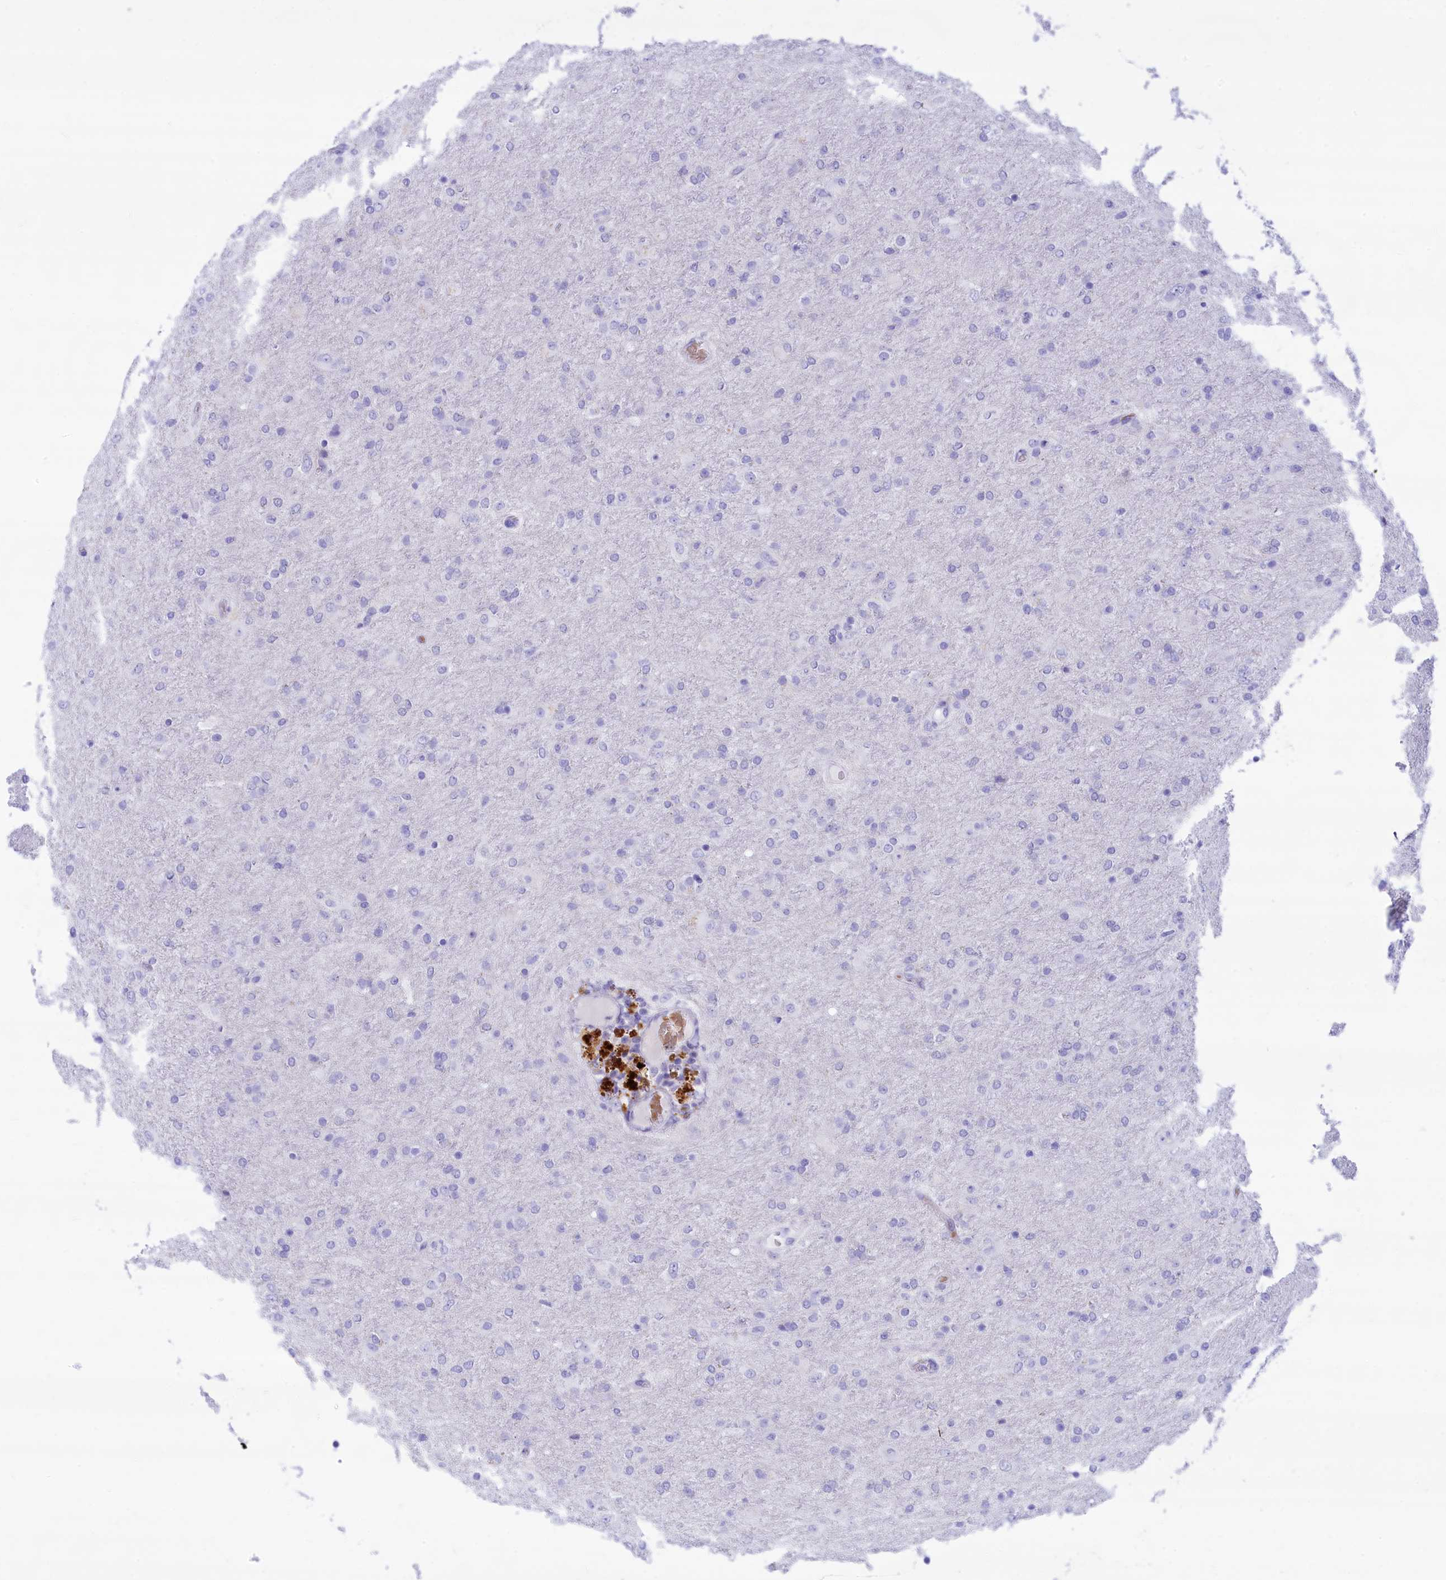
{"staining": {"intensity": "negative", "quantity": "none", "location": "none"}, "tissue": "glioma", "cell_type": "Tumor cells", "image_type": "cancer", "snomed": [{"axis": "morphology", "description": "Glioma, malignant, Low grade"}, {"axis": "topography", "description": "Brain"}], "caption": "This is a micrograph of immunohistochemistry staining of malignant glioma (low-grade), which shows no expression in tumor cells.", "gene": "GLYATL1", "patient": {"sex": "male", "age": 65}}